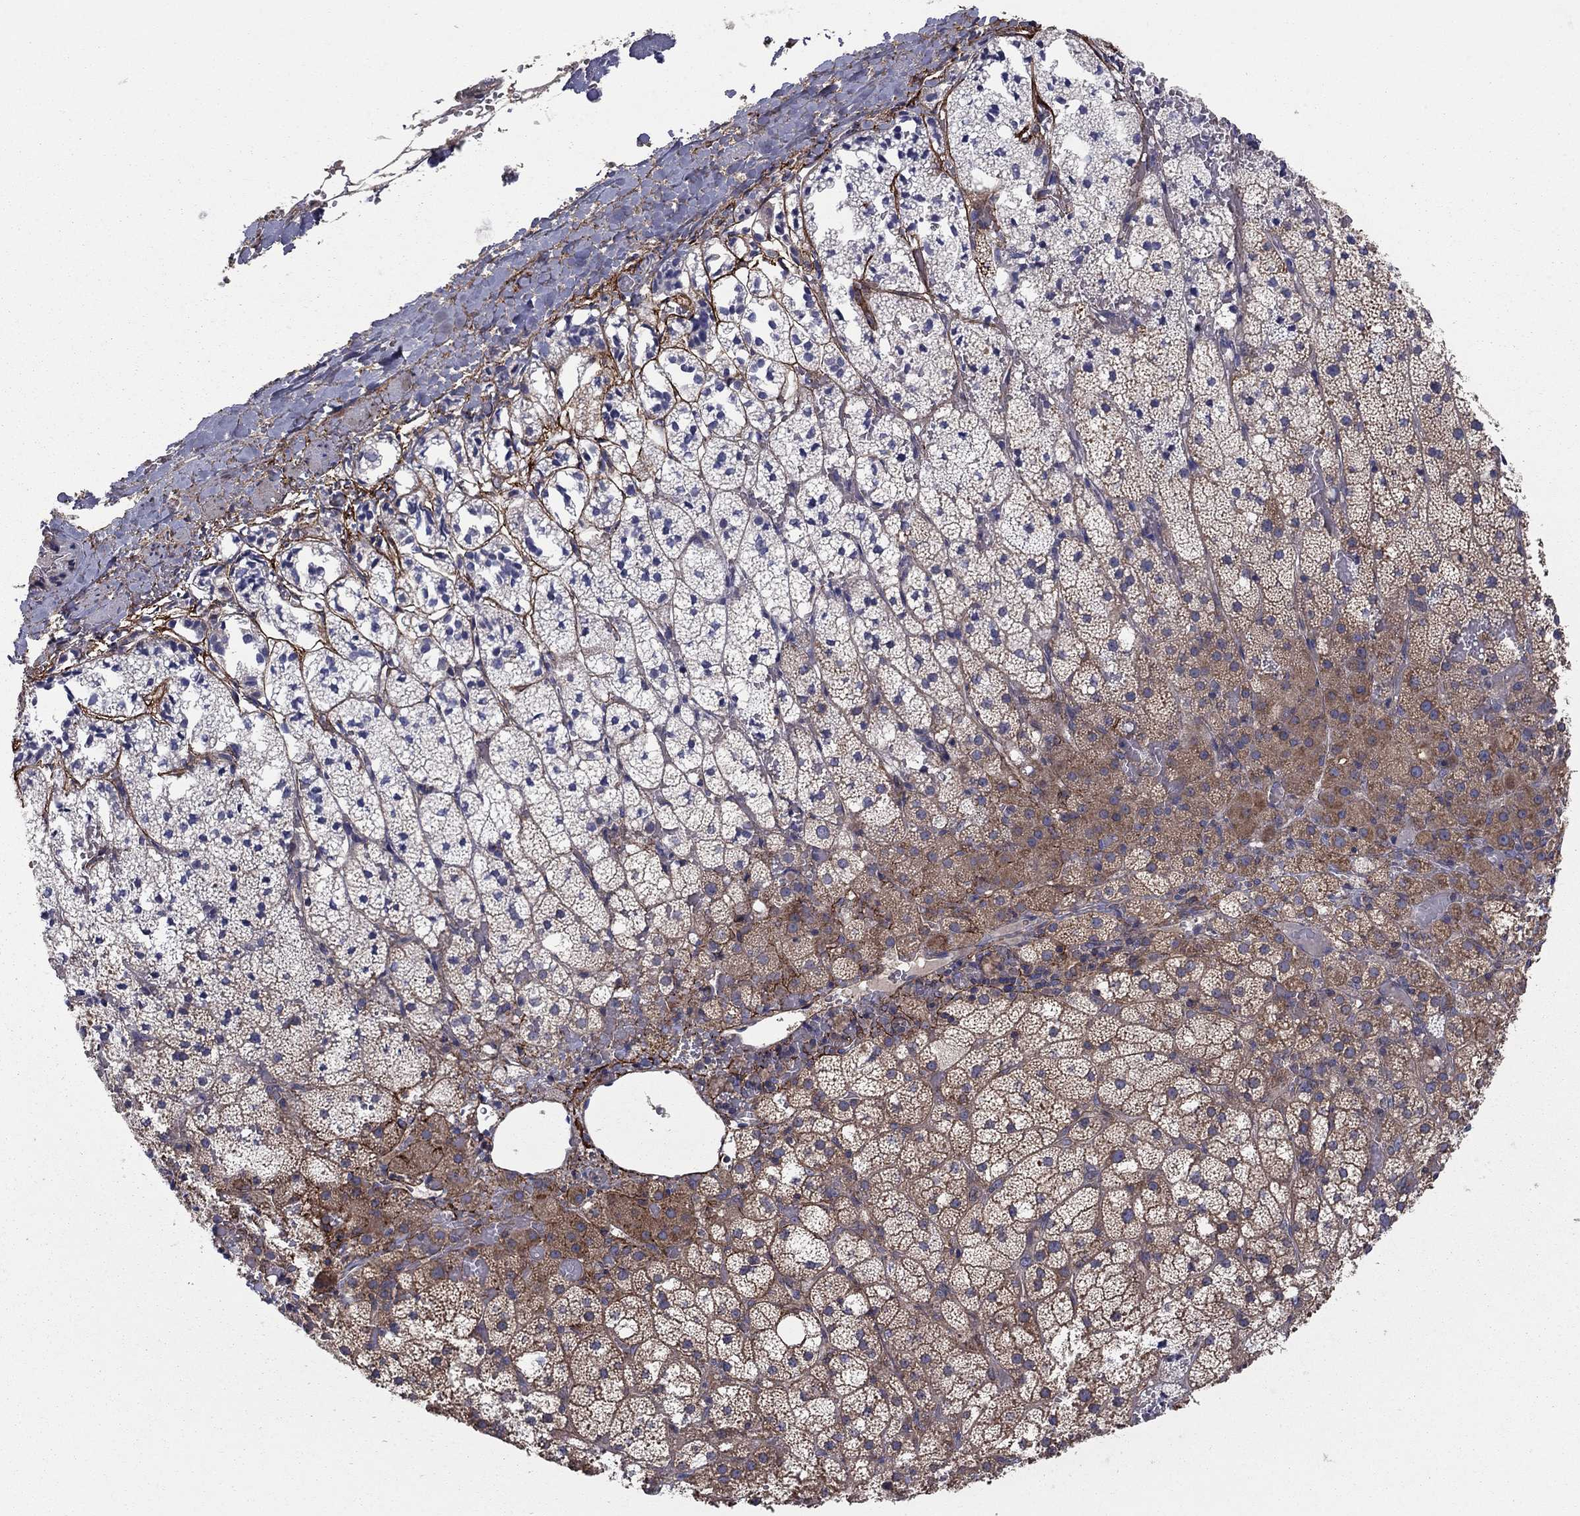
{"staining": {"intensity": "moderate", "quantity": ">75%", "location": "cytoplasmic/membranous"}, "tissue": "adrenal gland", "cell_type": "Glandular cells", "image_type": "normal", "snomed": [{"axis": "morphology", "description": "Normal tissue, NOS"}, {"axis": "topography", "description": "Adrenal gland"}], "caption": "Immunohistochemical staining of unremarkable adrenal gland exhibits >75% levels of moderate cytoplasmic/membranous protein positivity in approximately >75% of glandular cells.", "gene": "RNF123", "patient": {"sex": "male", "age": 53}}